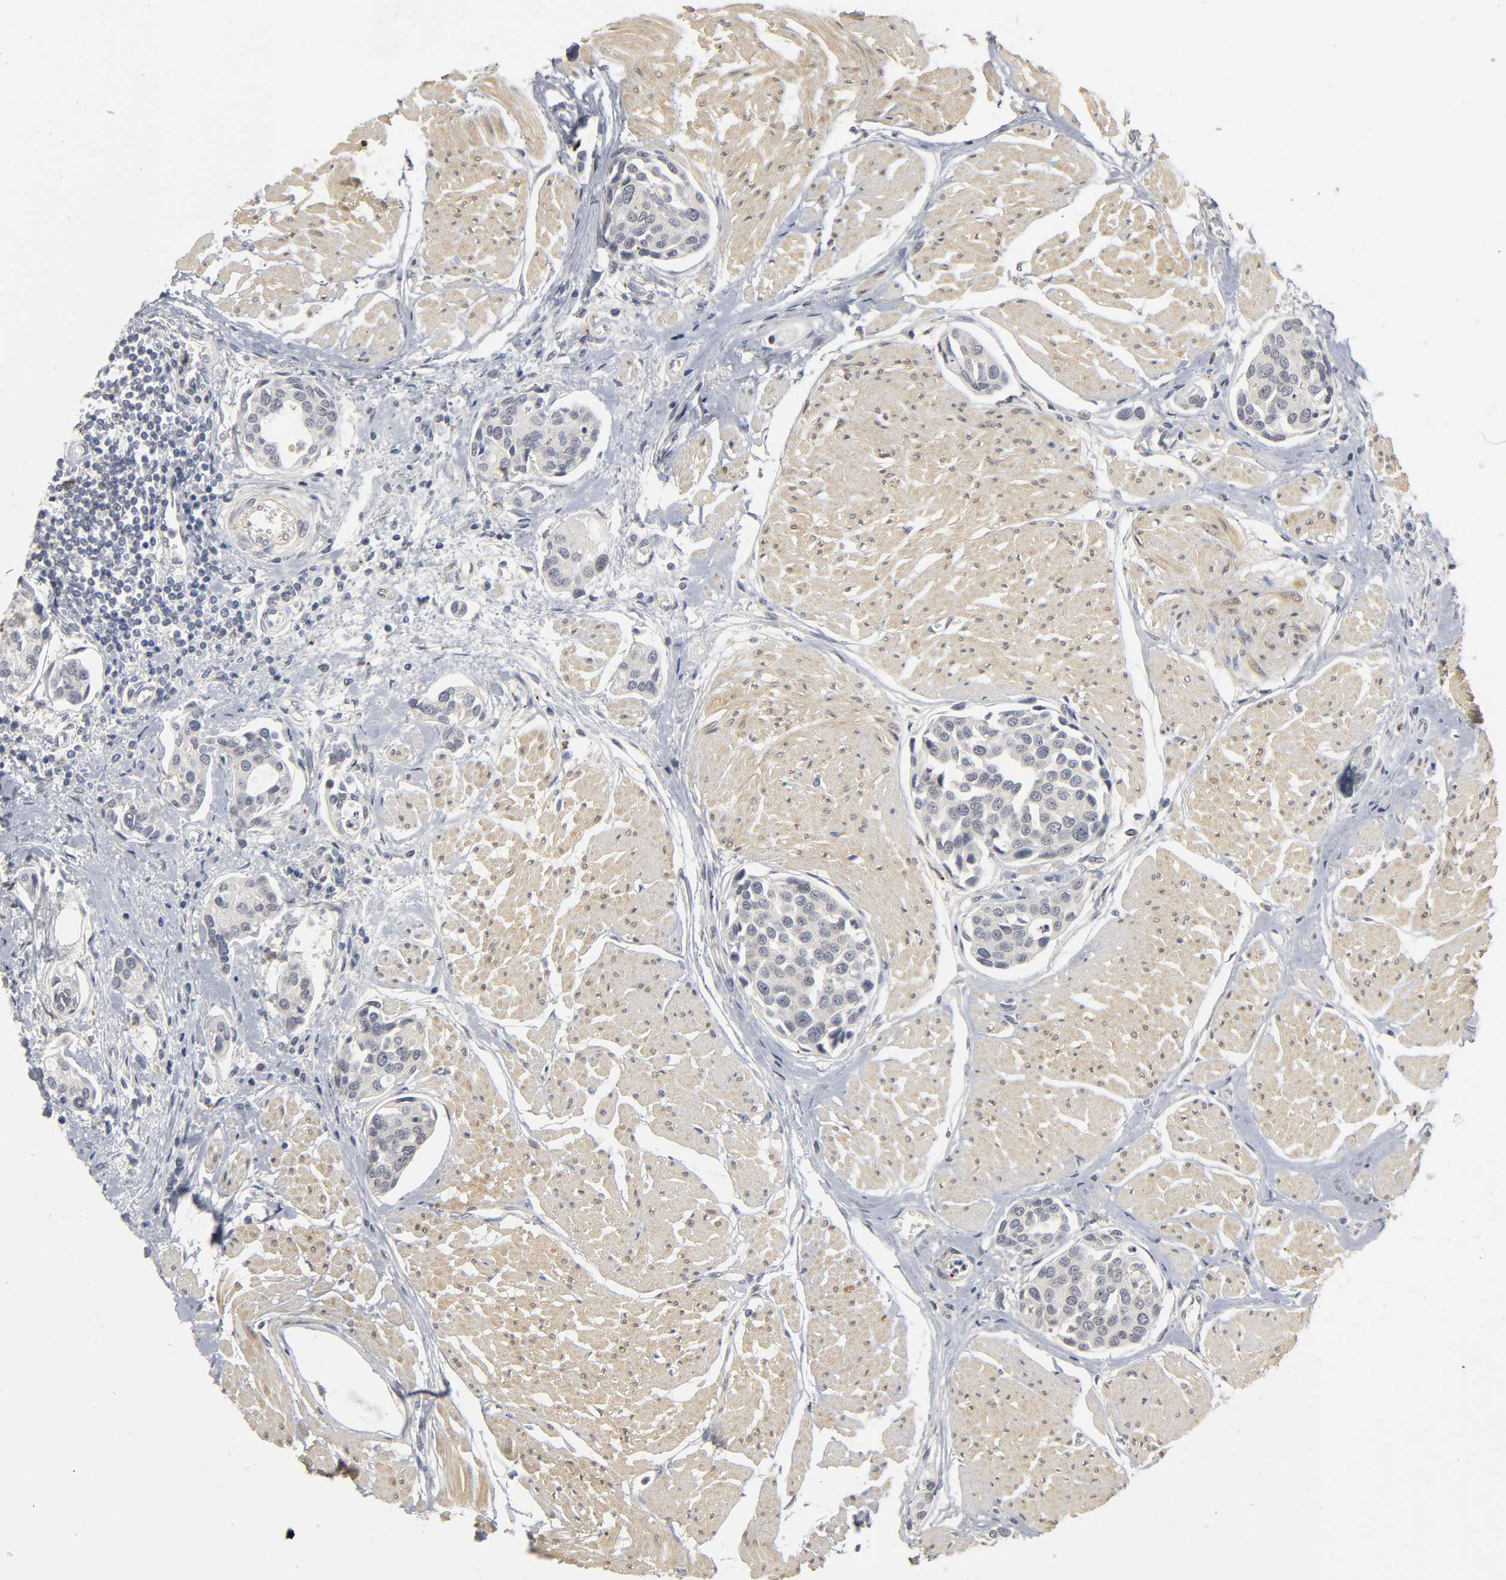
{"staining": {"intensity": "negative", "quantity": "none", "location": "none"}, "tissue": "urothelial cancer", "cell_type": "Tumor cells", "image_type": "cancer", "snomed": [{"axis": "morphology", "description": "Urothelial carcinoma, High grade"}, {"axis": "topography", "description": "Urinary bladder"}], "caption": "This is an immunohistochemistry photomicrograph of urothelial carcinoma (high-grade). There is no positivity in tumor cells.", "gene": "PDLIM3", "patient": {"sex": "male", "age": 78}}